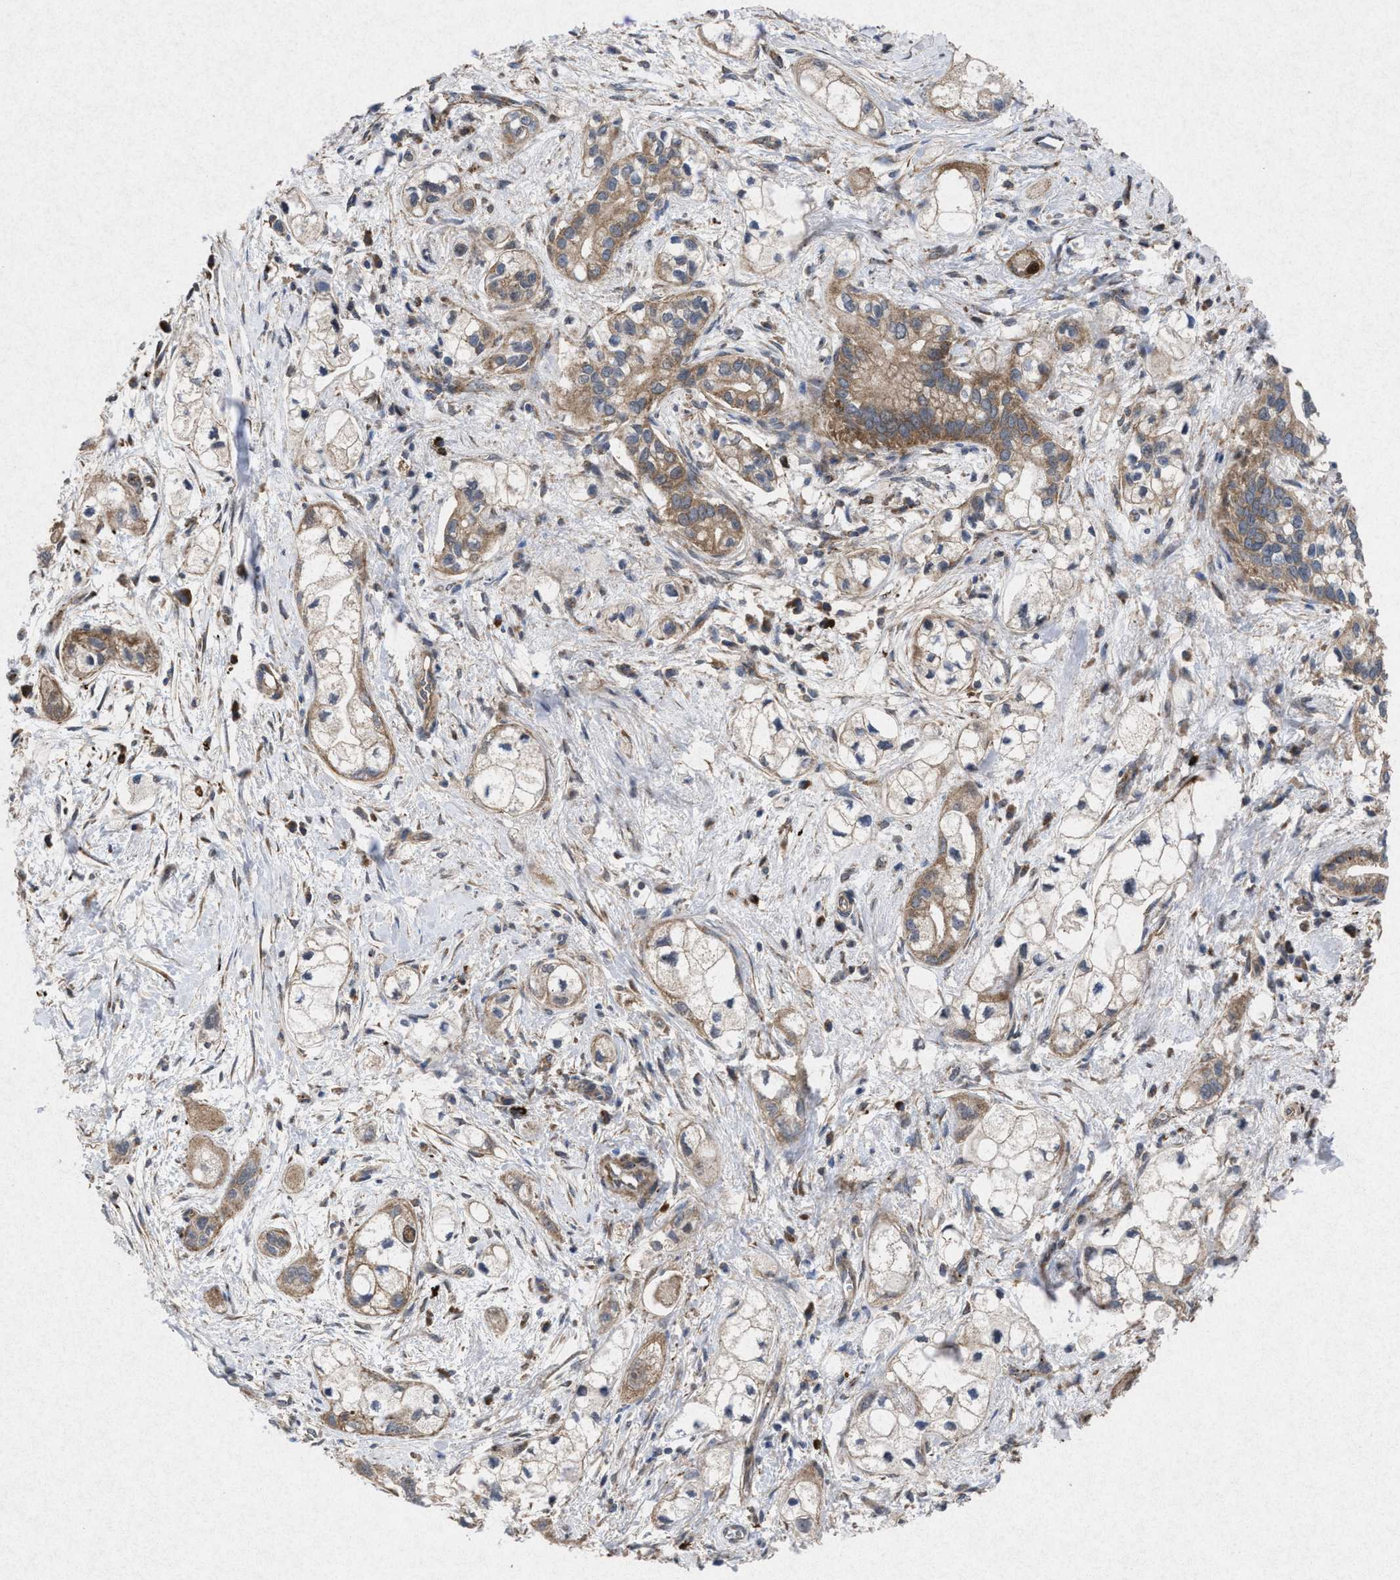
{"staining": {"intensity": "moderate", "quantity": ">75%", "location": "cytoplasmic/membranous"}, "tissue": "pancreatic cancer", "cell_type": "Tumor cells", "image_type": "cancer", "snomed": [{"axis": "morphology", "description": "Adenocarcinoma, NOS"}, {"axis": "topography", "description": "Pancreas"}], "caption": "High-magnification brightfield microscopy of pancreatic adenocarcinoma stained with DAB (3,3'-diaminobenzidine) (brown) and counterstained with hematoxylin (blue). tumor cells exhibit moderate cytoplasmic/membranous staining is identified in approximately>75% of cells.", "gene": "MSI2", "patient": {"sex": "male", "age": 74}}